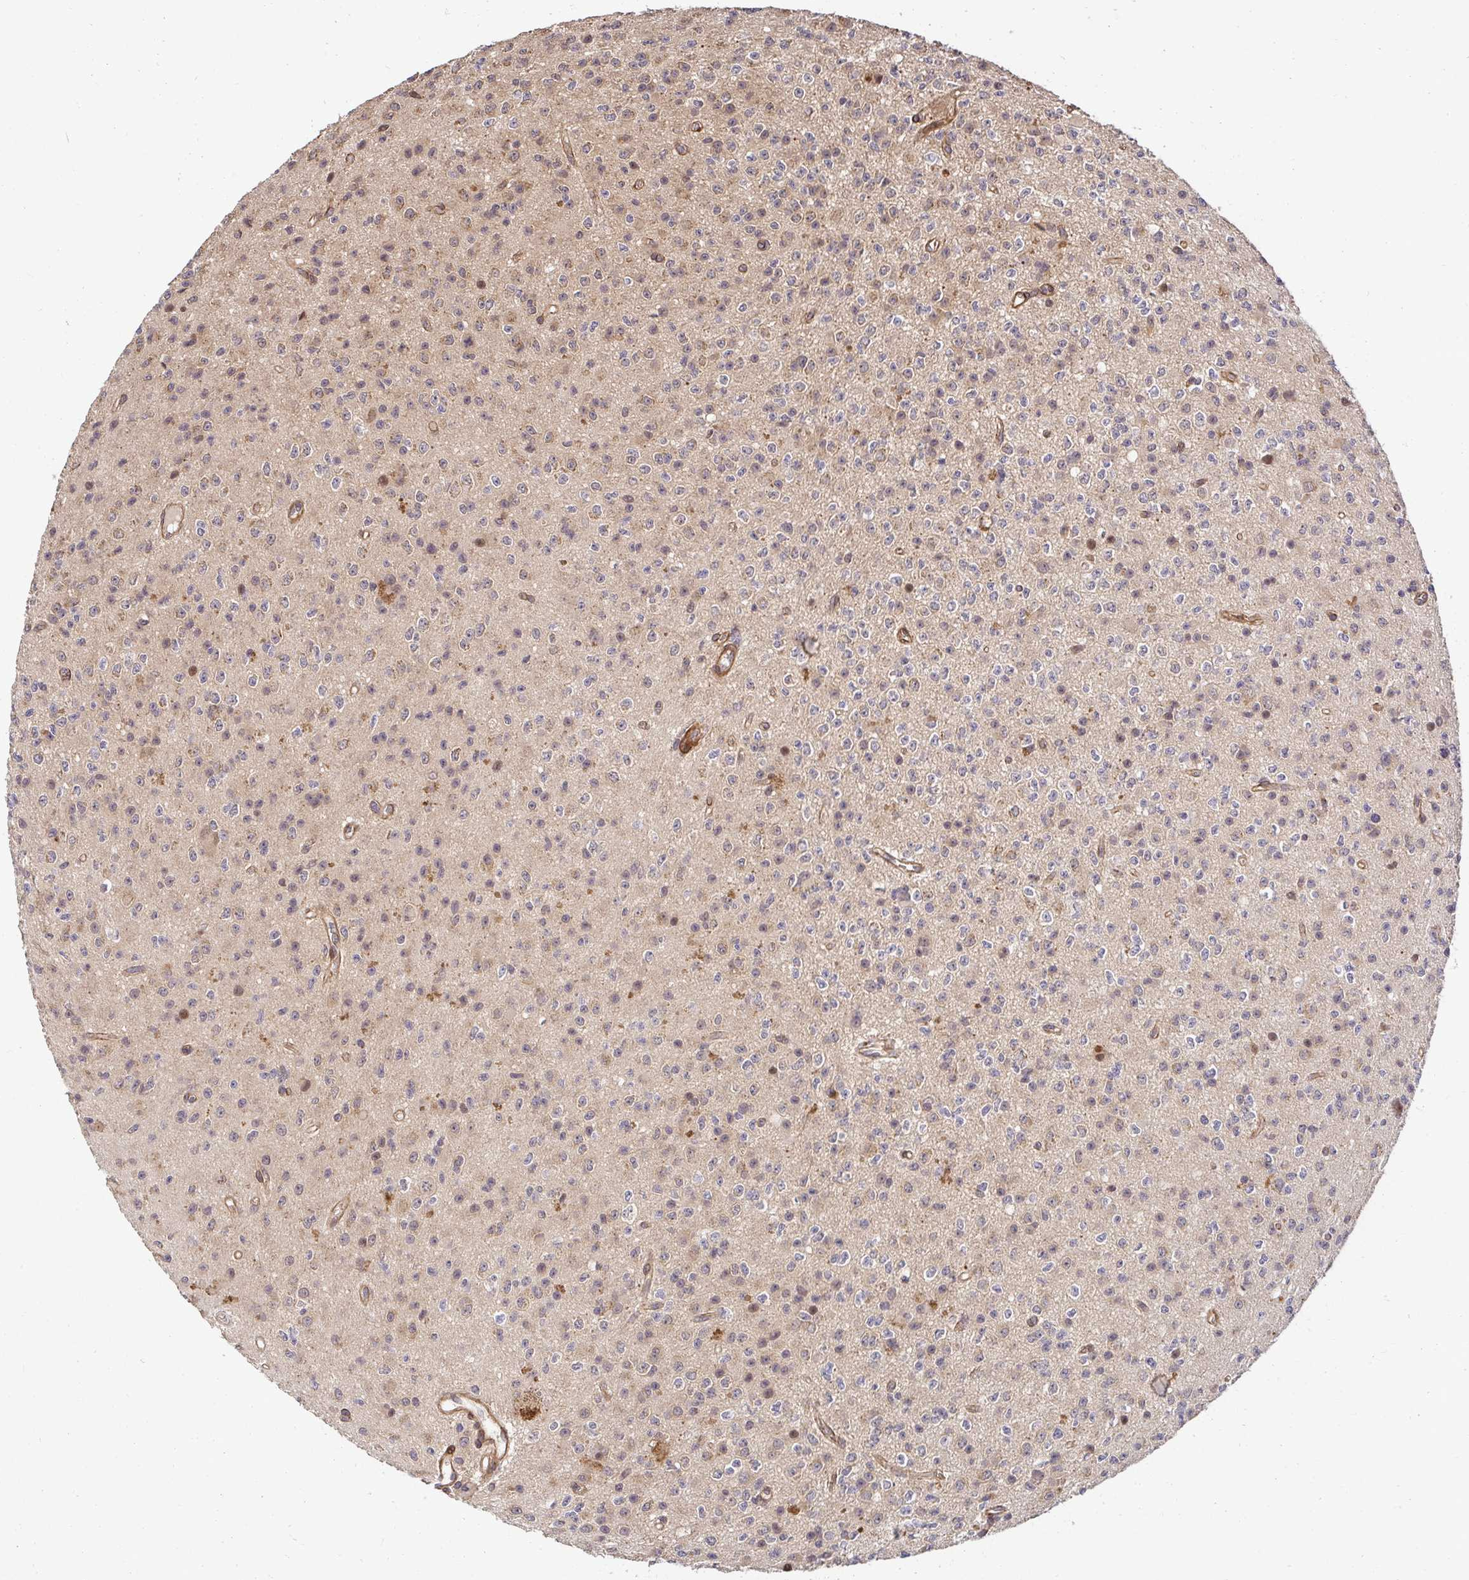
{"staining": {"intensity": "negative", "quantity": "none", "location": "none"}, "tissue": "glioma", "cell_type": "Tumor cells", "image_type": "cancer", "snomed": [{"axis": "morphology", "description": "Glioma, malignant, High grade"}, {"axis": "topography", "description": "Brain"}], "caption": "Tumor cells are negative for brown protein staining in malignant glioma (high-grade).", "gene": "PSMA4", "patient": {"sex": "male", "age": 36}}